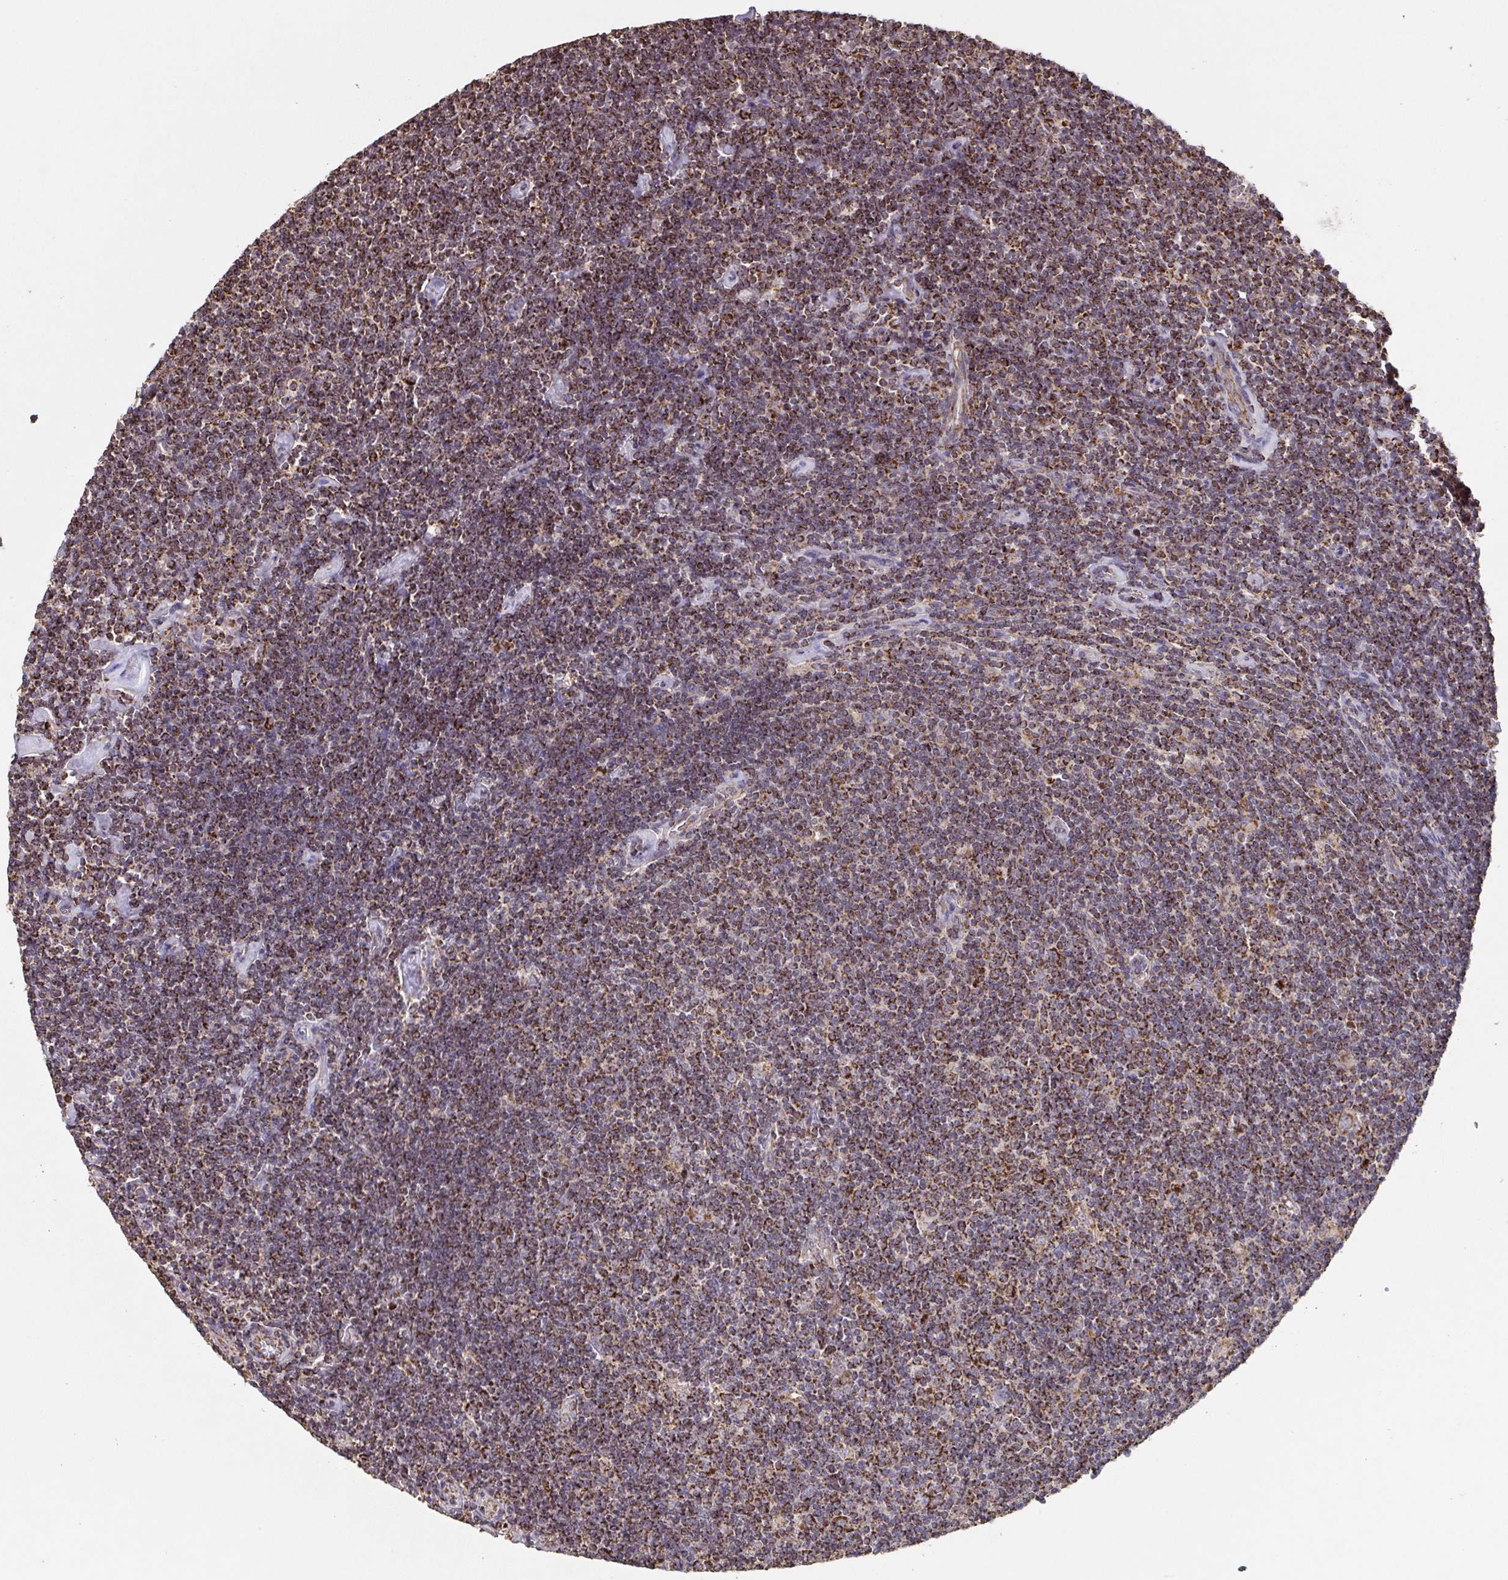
{"staining": {"intensity": "moderate", "quantity": ">75%", "location": "cytoplasmic/membranous"}, "tissue": "lymphoma", "cell_type": "Tumor cells", "image_type": "cancer", "snomed": [{"axis": "morphology", "description": "Hodgkin's disease, NOS"}, {"axis": "topography", "description": "Lymph node"}], "caption": "Immunohistochemical staining of human lymphoma reveals medium levels of moderate cytoplasmic/membranous expression in approximately >75% of tumor cells.", "gene": "DIP2B", "patient": {"sex": "male", "age": 40}}